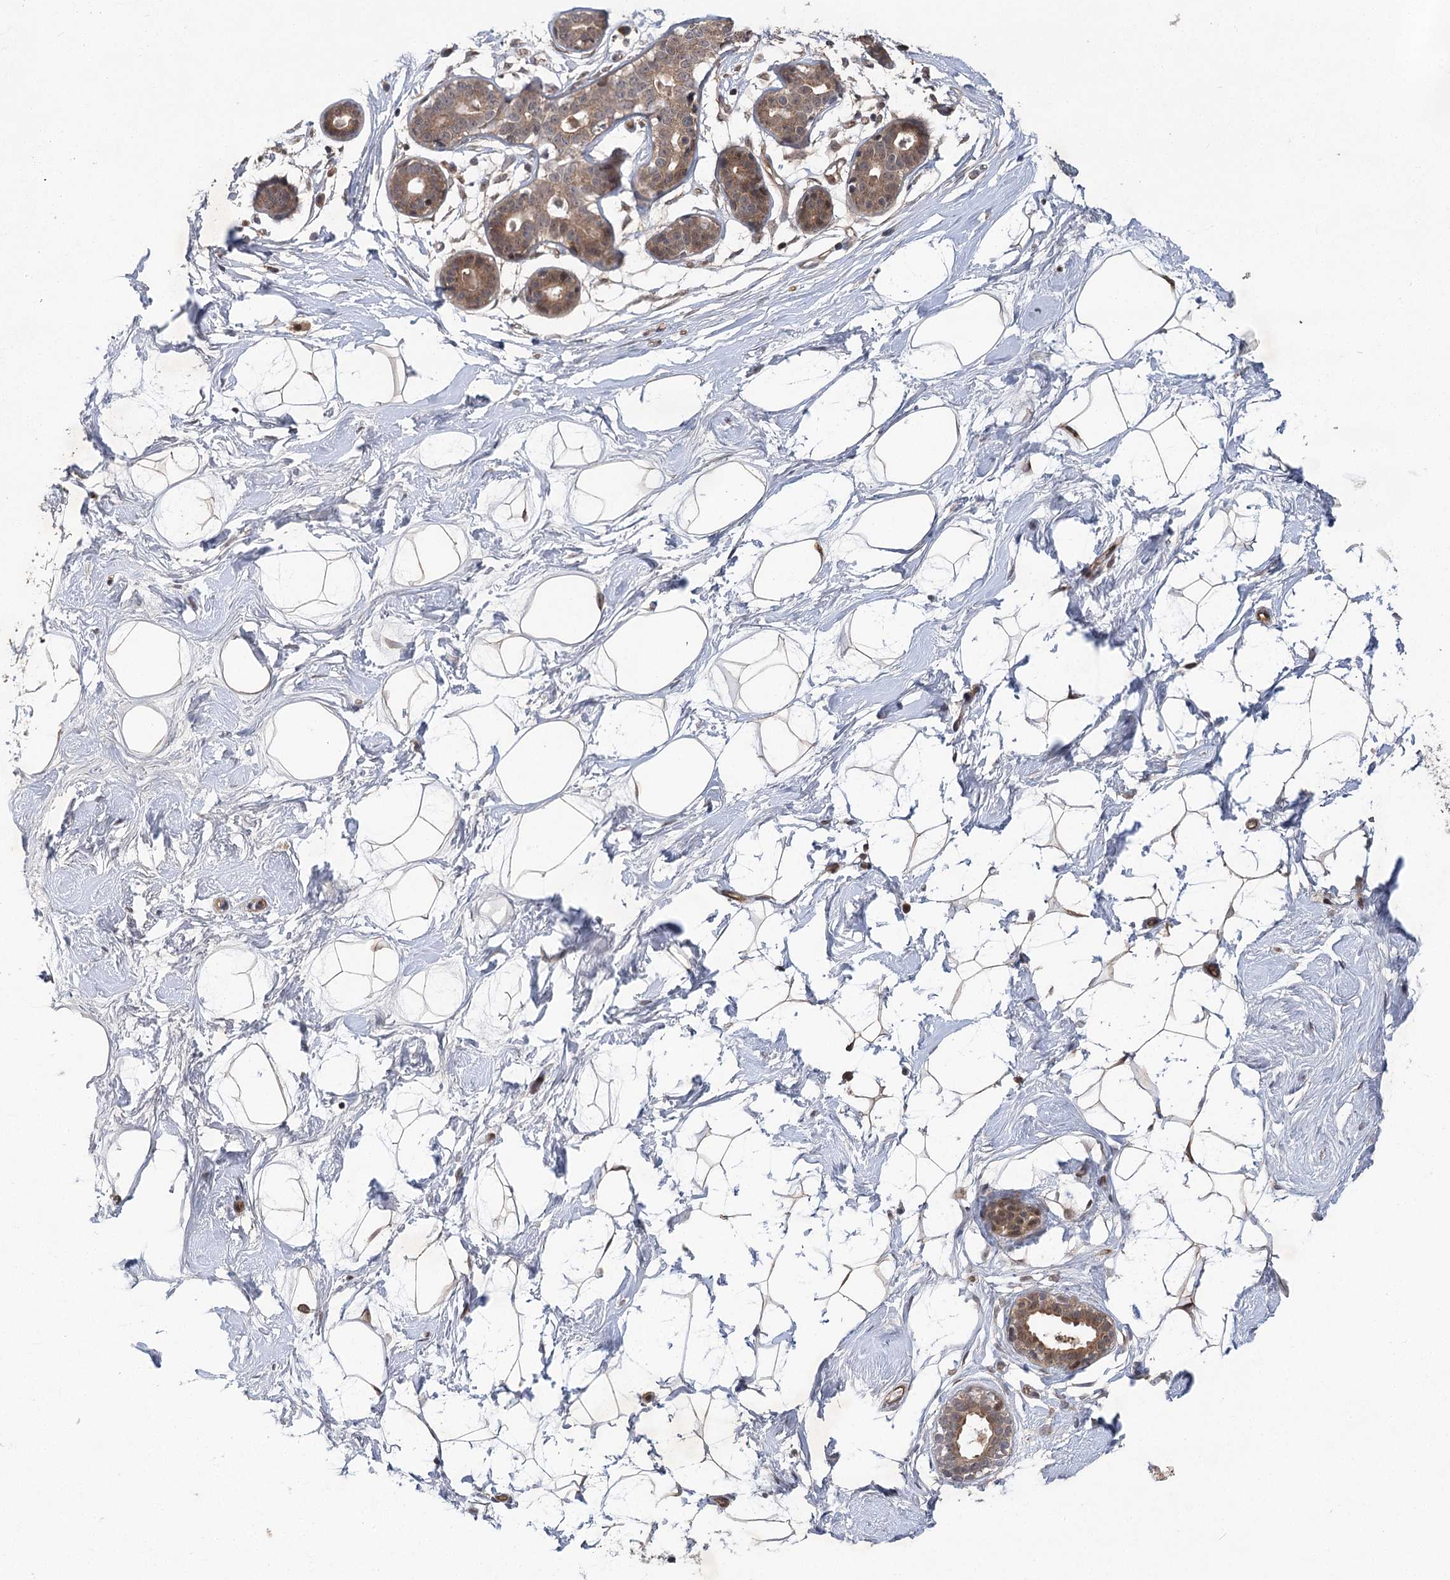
{"staining": {"intensity": "weak", "quantity": ">75%", "location": "nuclear"}, "tissue": "breast", "cell_type": "Adipocytes", "image_type": "normal", "snomed": [{"axis": "morphology", "description": "Normal tissue, NOS"}, {"axis": "morphology", "description": "Adenoma, NOS"}, {"axis": "topography", "description": "Breast"}], "caption": "Protein staining exhibits weak nuclear staining in about >75% of adipocytes in normal breast.", "gene": "METTL24", "patient": {"sex": "female", "age": 23}}